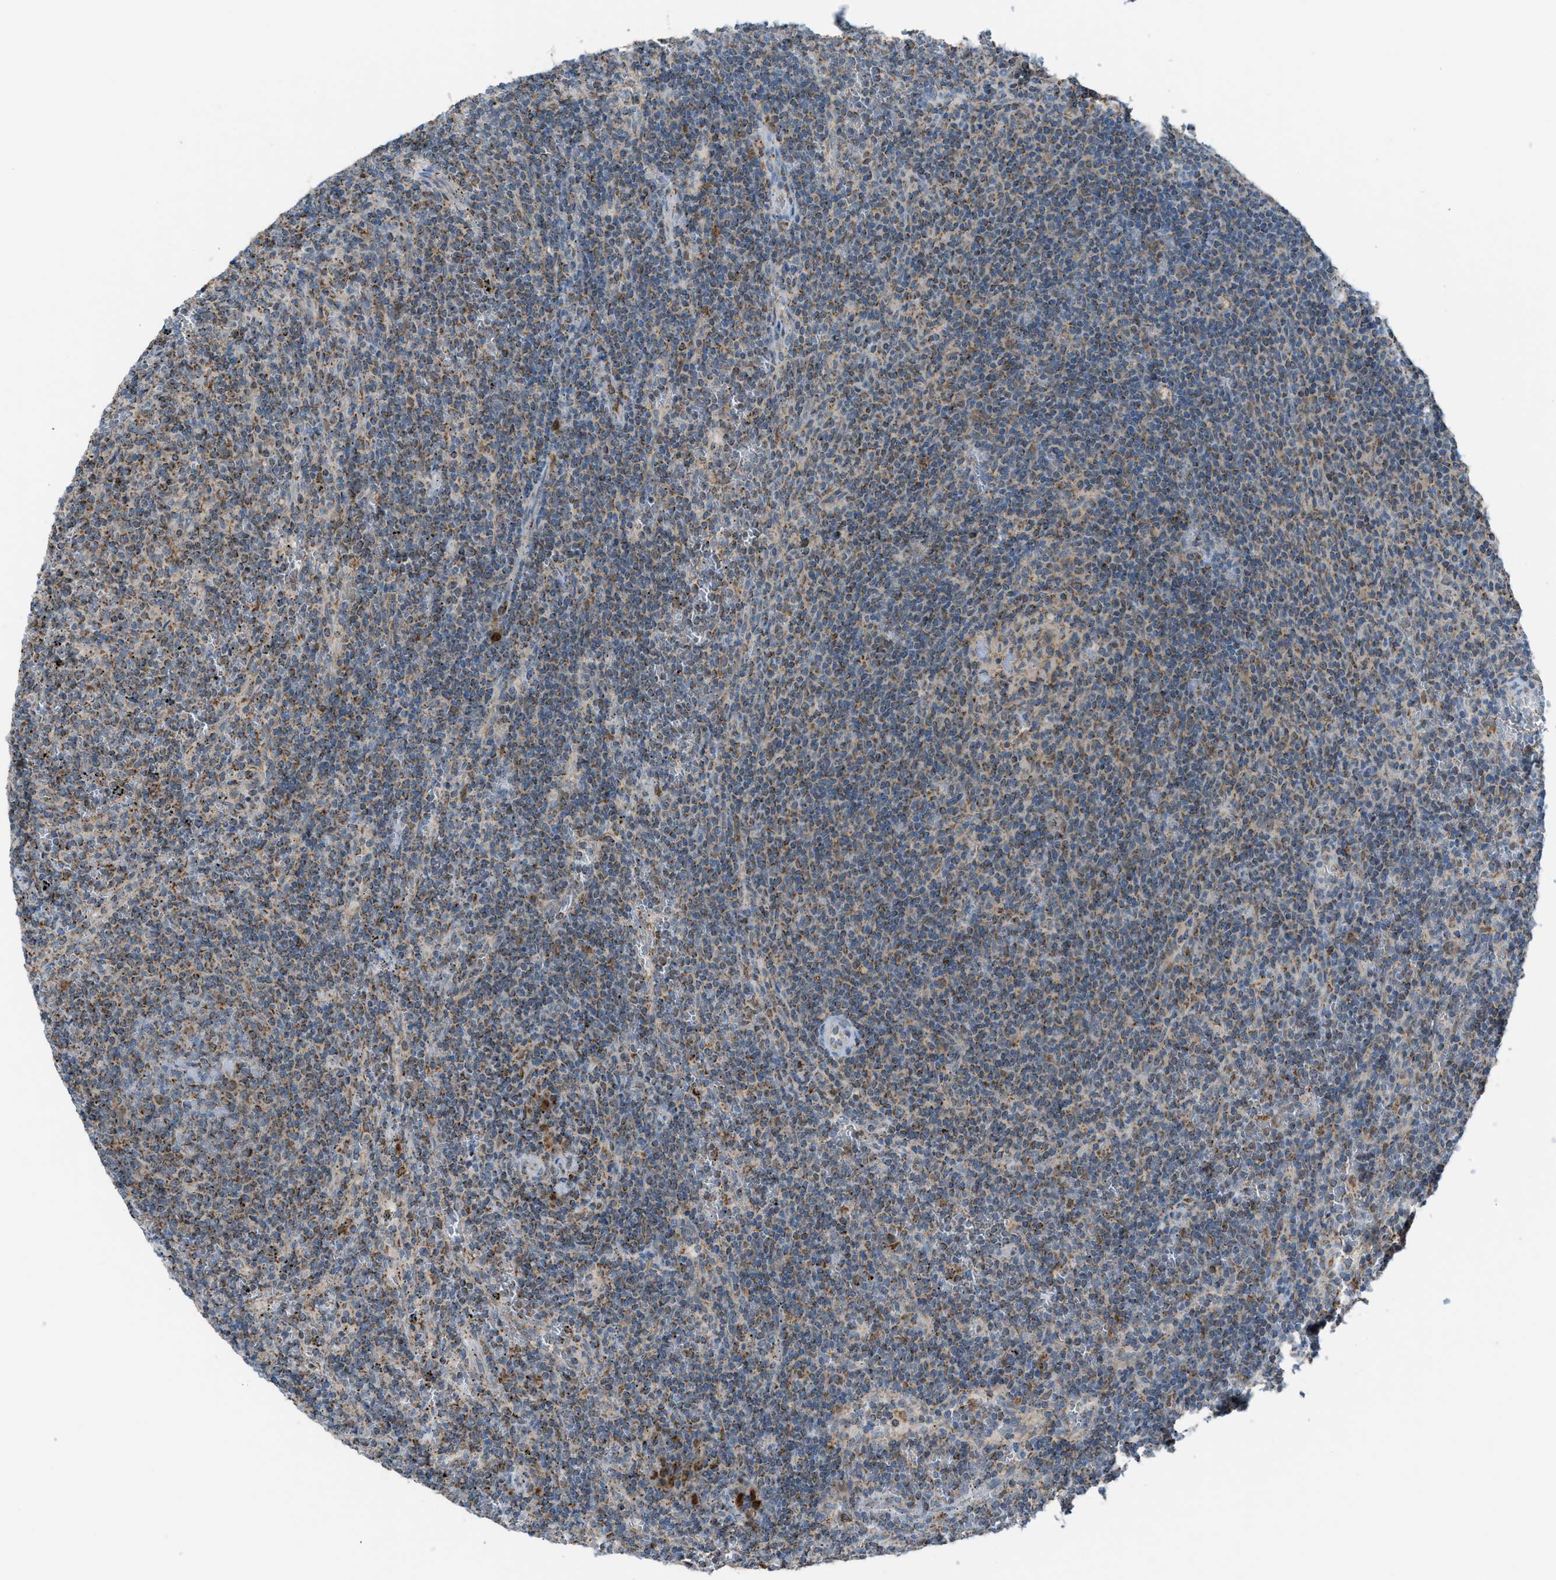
{"staining": {"intensity": "weak", "quantity": "25%-75%", "location": "cytoplasmic/membranous"}, "tissue": "lymphoma", "cell_type": "Tumor cells", "image_type": "cancer", "snomed": [{"axis": "morphology", "description": "Malignant lymphoma, non-Hodgkin's type, Low grade"}, {"axis": "topography", "description": "Spleen"}], "caption": "Immunohistochemistry photomicrograph of low-grade malignant lymphoma, non-Hodgkin's type stained for a protein (brown), which displays low levels of weak cytoplasmic/membranous expression in about 25%-75% of tumor cells.", "gene": "SRM", "patient": {"sex": "female", "age": 50}}